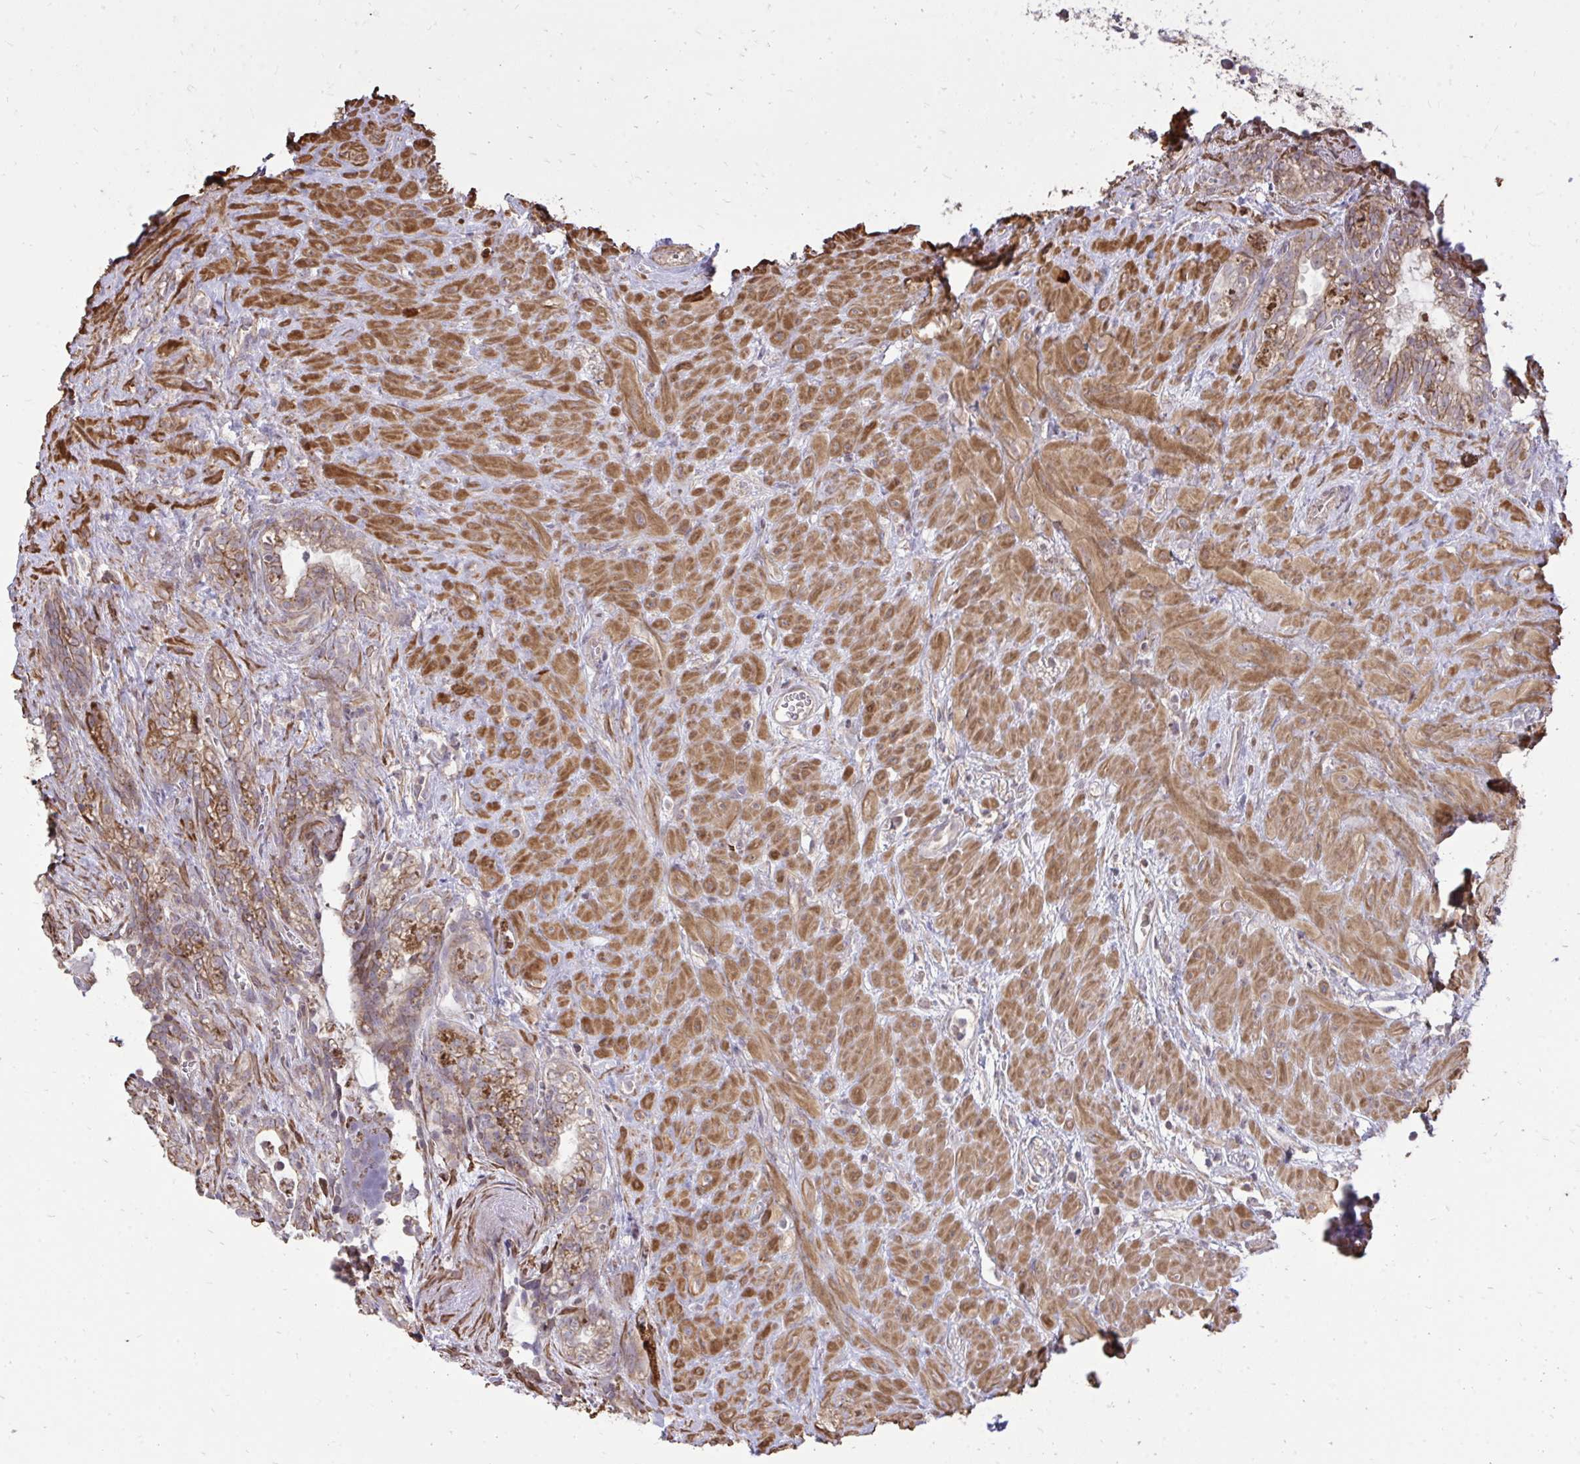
{"staining": {"intensity": "moderate", "quantity": "25%-75%", "location": "cytoplasmic/membranous"}, "tissue": "seminal vesicle", "cell_type": "Glandular cells", "image_type": "normal", "snomed": [{"axis": "morphology", "description": "Normal tissue, NOS"}, {"axis": "topography", "description": "Seminal veicle"}], "caption": "Immunohistochemistry micrograph of benign seminal vesicle: human seminal vesicle stained using immunohistochemistry (IHC) demonstrates medium levels of moderate protein expression localized specifically in the cytoplasmic/membranous of glandular cells, appearing as a cytoplasmic/membranous brown color.", "gene": "SLC7A5", "patient": {"sex": "male", "age": 76}}